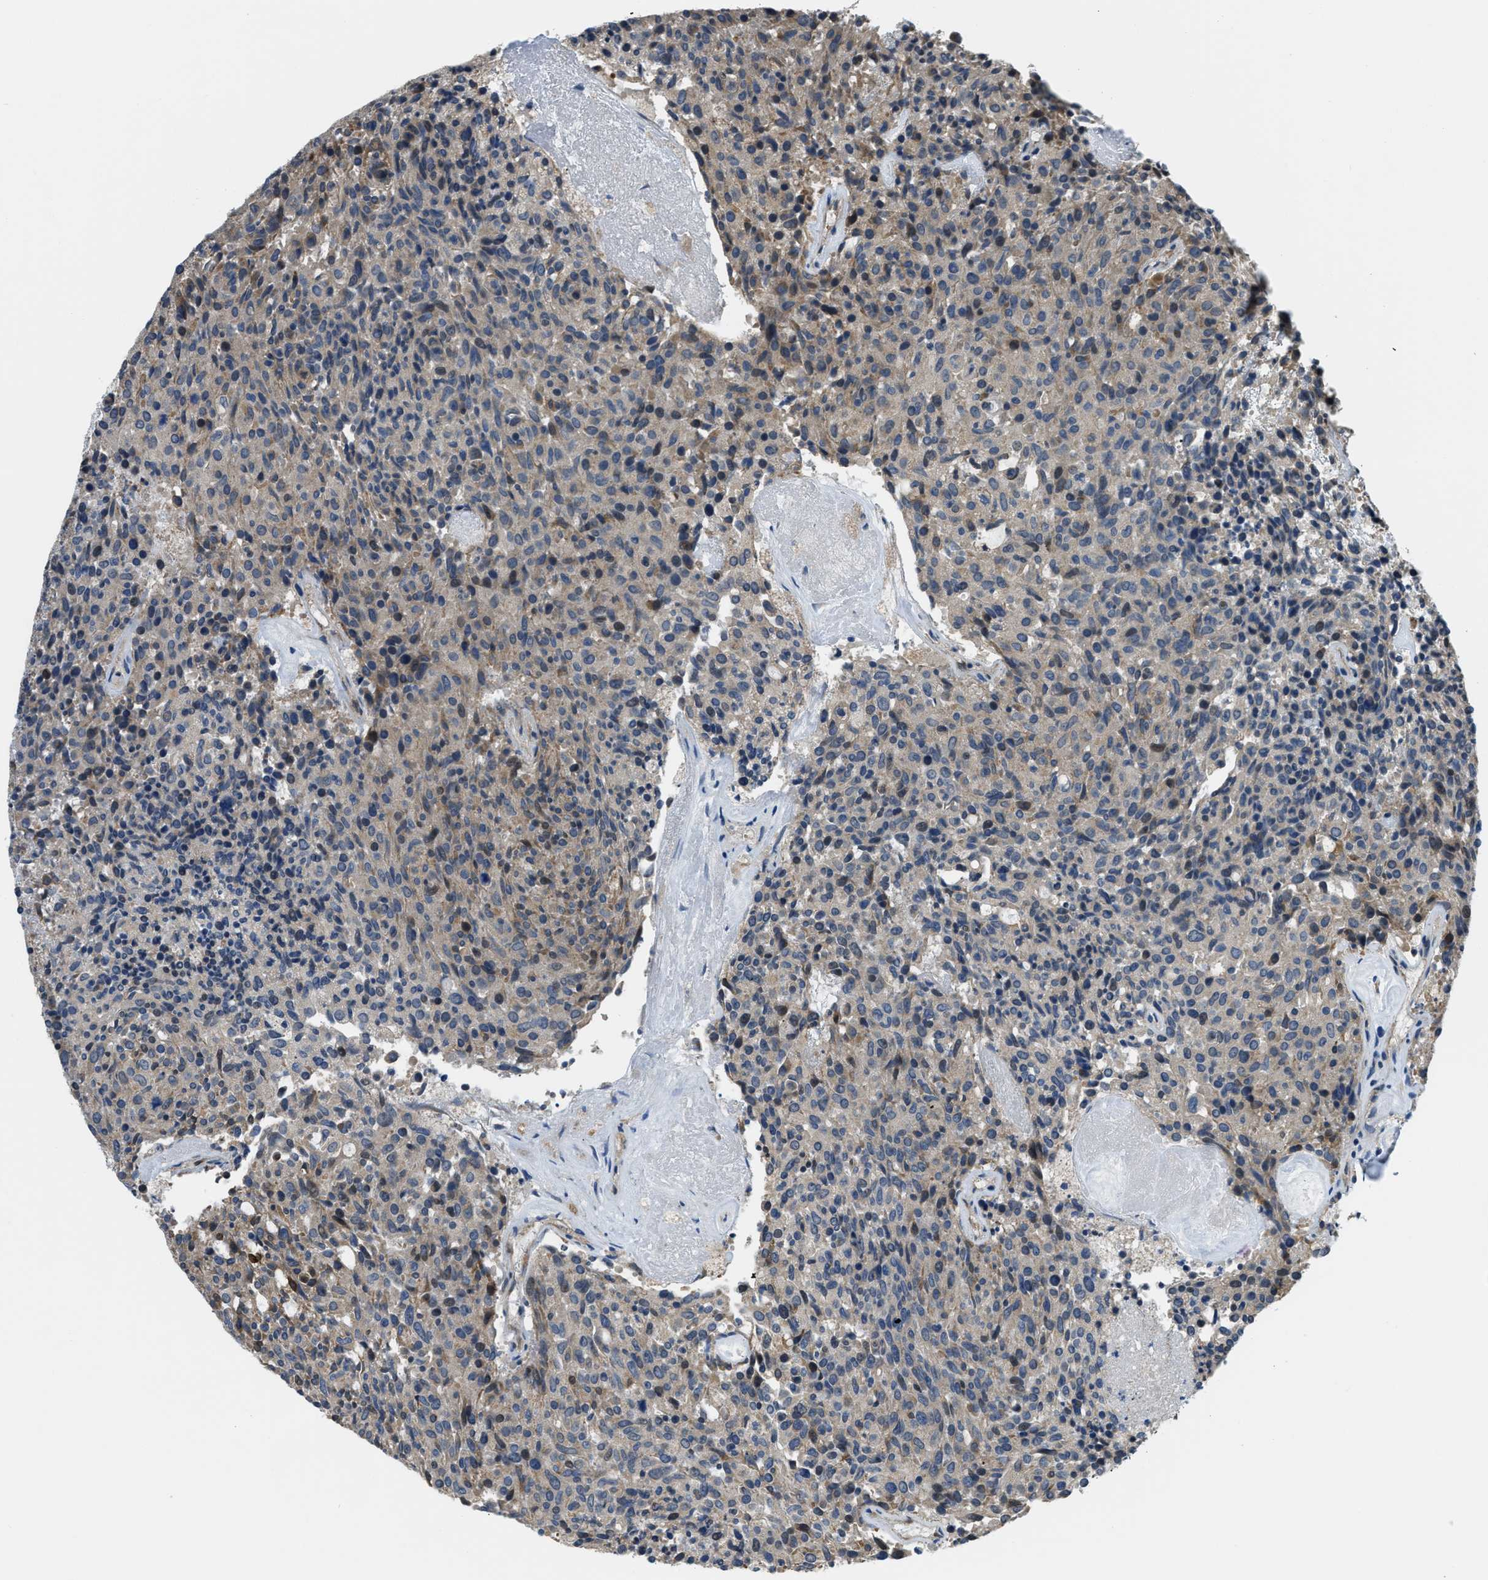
{"staining": {"intensity": "weak", "quantity": ">75%", "location": "cytoplasmic/membranous"}, "tissue": "carcinoid", "cell_type": "Tumor cells", "image_type": "cancer", "snomed": [{"axis": "morphology", "description": "Carcinoid, malignant, NOS"}, {"axis": "topography", "description": "Pancreas"}], "caption": "The micrograph displays staining of malignant carcinoid, revealing weak cytoplasmic/membranous protein staining (brown color) within tumor cells.", "gene": "STARD3NL", "patient": {"sex": "female", "age": 54}}